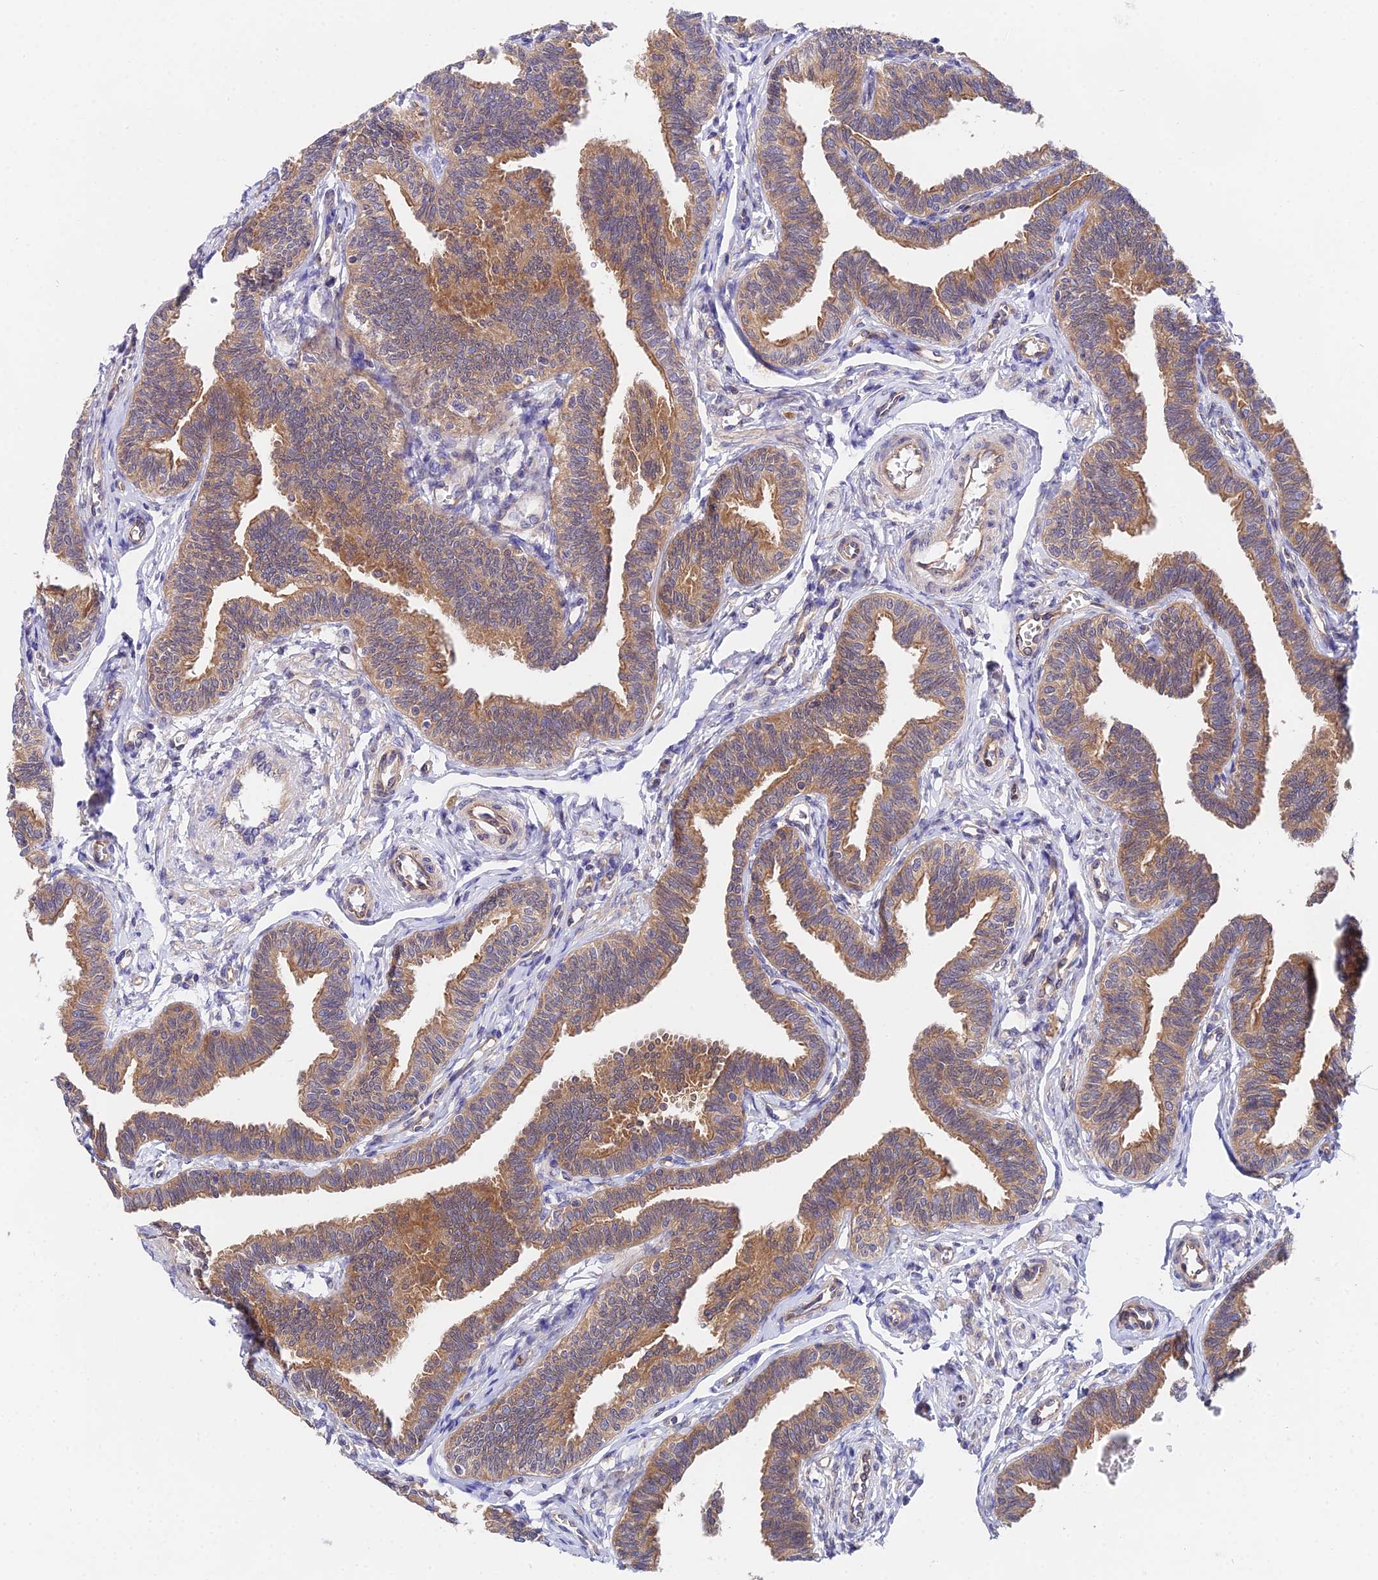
{"staining": {"intensity": "moderate", "quantity": ">75%", "location": "cytoplasmic/membranous"}, "tissue": "fallopian tube", "cell_type": "Glandular cells", "image_type": "normal", "snomed": [{"axis": "morphology", "description": "Normal tissue, NOS"}, {"axis": "topography", "description": "Fallopian tube"}, {"axis": "topography", "description": "Ovary"}], "caption": "Brown immunohistochemical staining in unremarkable human fallopian tube demonstrates moderate cytoplasmic/membranous staining in approximately >75% of glandular cells. The protein is shown in brown color, while the nuclei are stained blue.", "gene": "PPP2R2A", "patient": {"sex": "female", "age": 23}}